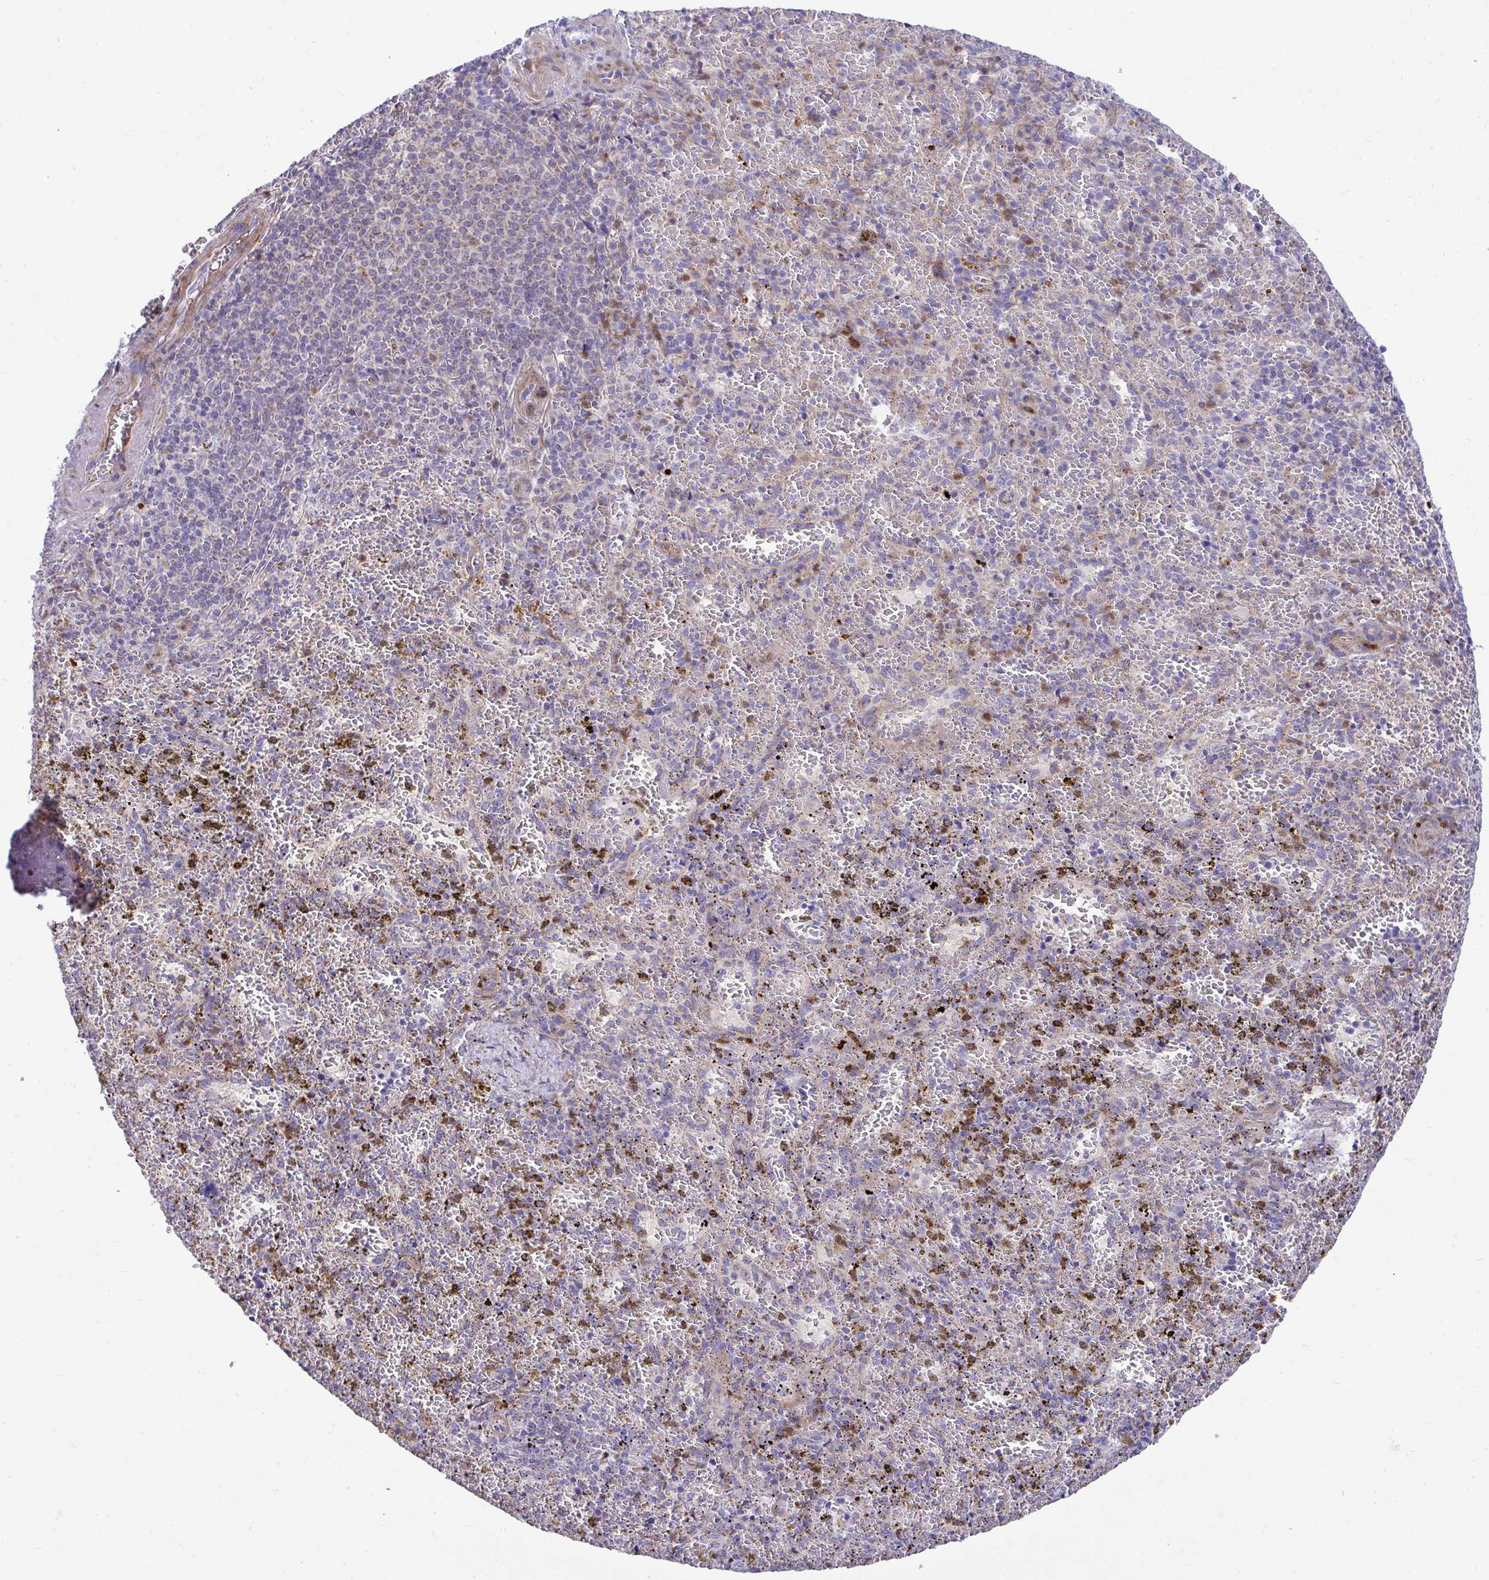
{"staining": {"intensity": "moderate", "quantity": "<25%", "location": "cytoplasmic/membranous"}, "tissue": "spleen", "cell_type": "Cells in red pulp", "image_type": "normal", "snomed": [{"axis": "morphology", "description": "Normal tissue, NOS"}, {"axis": "topography", "description": "Spleen"}], "caption": "DAB immunohistochemical staining of unremarkable spleen displays moderate cytoplasmic/membranous protein expression in about <25% of cells in red pulp.", "gene": "MRPS16", "patient": {"sex": "female", "age": 50}}